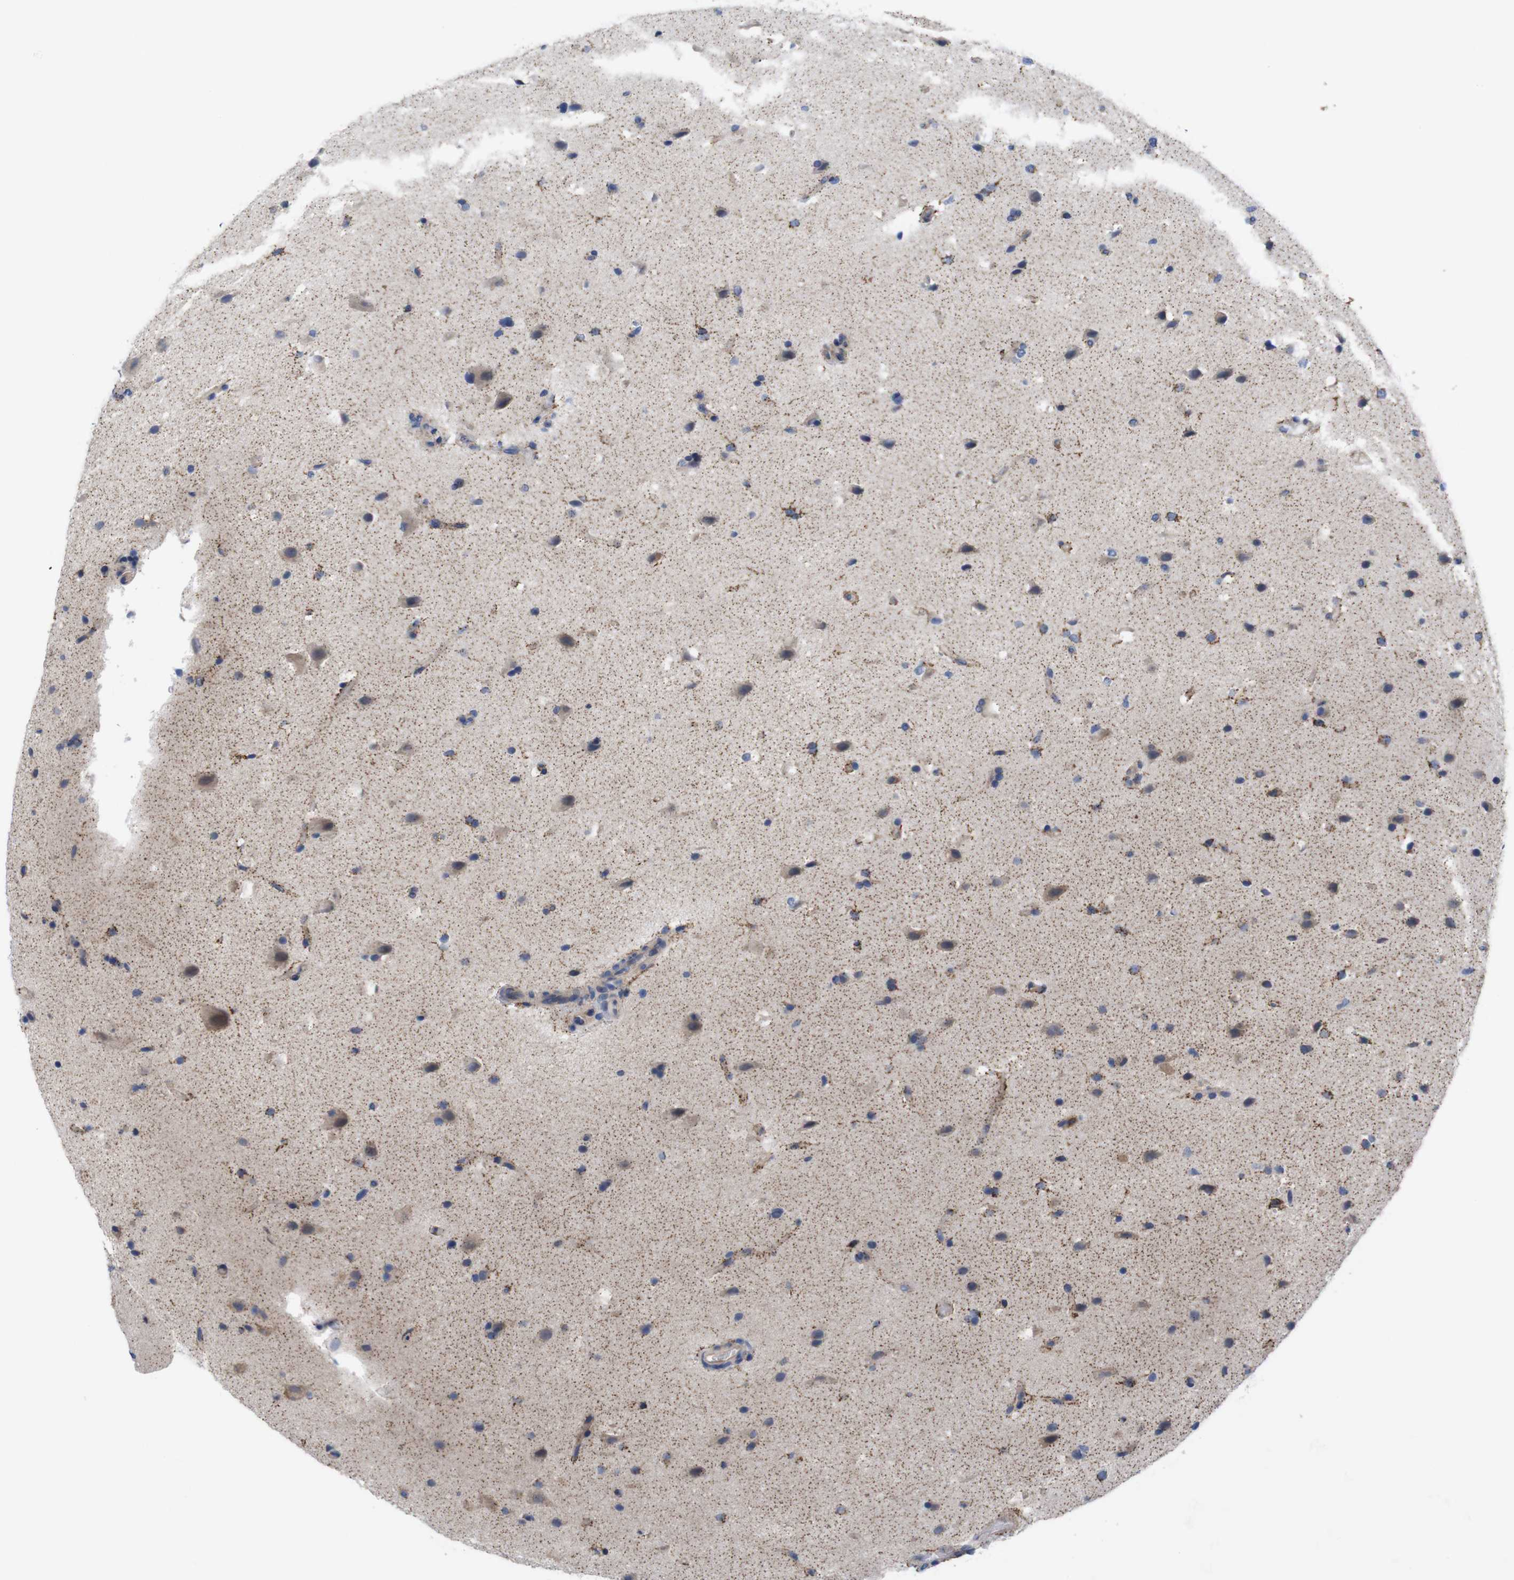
{"staining": {"intensity": "weak", "quantity": "25%-75%", "location": "cytoplasmic/membranous"}, "tissue": "glioma", "cell_type": "Tumor cells", "image_type": "cancer", "snomed": [{"axis": "morphology", "description": "Glioma, malignant, Low grade"}, {"axis": "topography", "description": "Cerebral cortex"}], "caption": "Weak cytoplasmic/membranous positivity for a protein is identified in approximately 25%-75% of tumor cells of glioma using IHC.", "gene": "USH1C", "patient": {"sex": "female", "age": 47}}